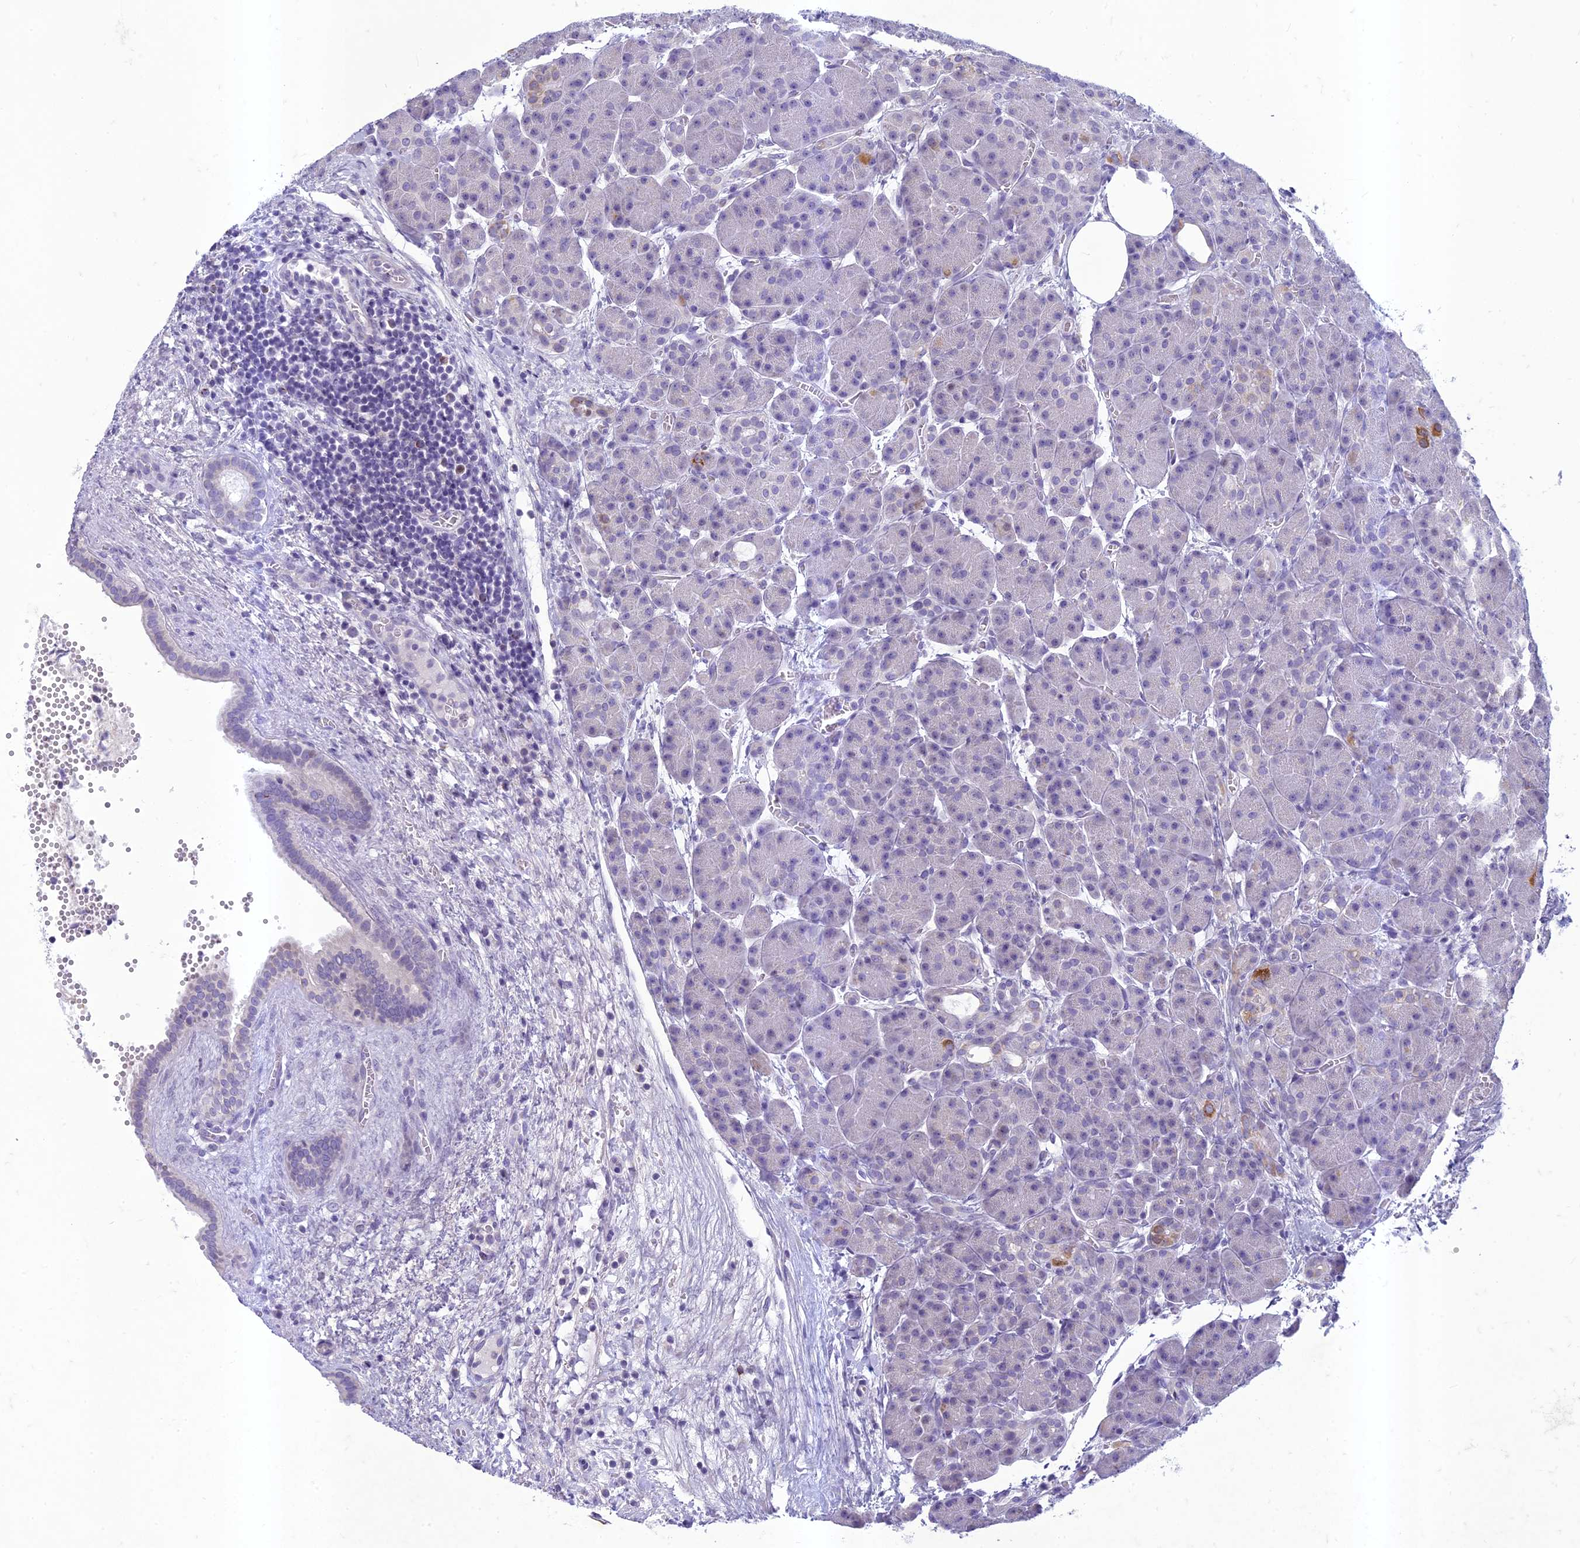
{"staining": {"intensity": "negative", "quantity": "none", "location": "none"}, "tissue": "pancreas", "cell_type": "Exocrine glandular cells", "image_type": "normal", "snomed": [{"axis": "morphology", "description": "Normal tissue, NOS"}, {"axis": "topography", "description": "Pancreas"}], "caption": "High power microscopy image of an immunohistochemistry micrograph of normal pancreas, revealing no significant expression in exocrine glandular cells.", "gene": "HIGD1A", "patient": {"sex": "male", "age": 63}}